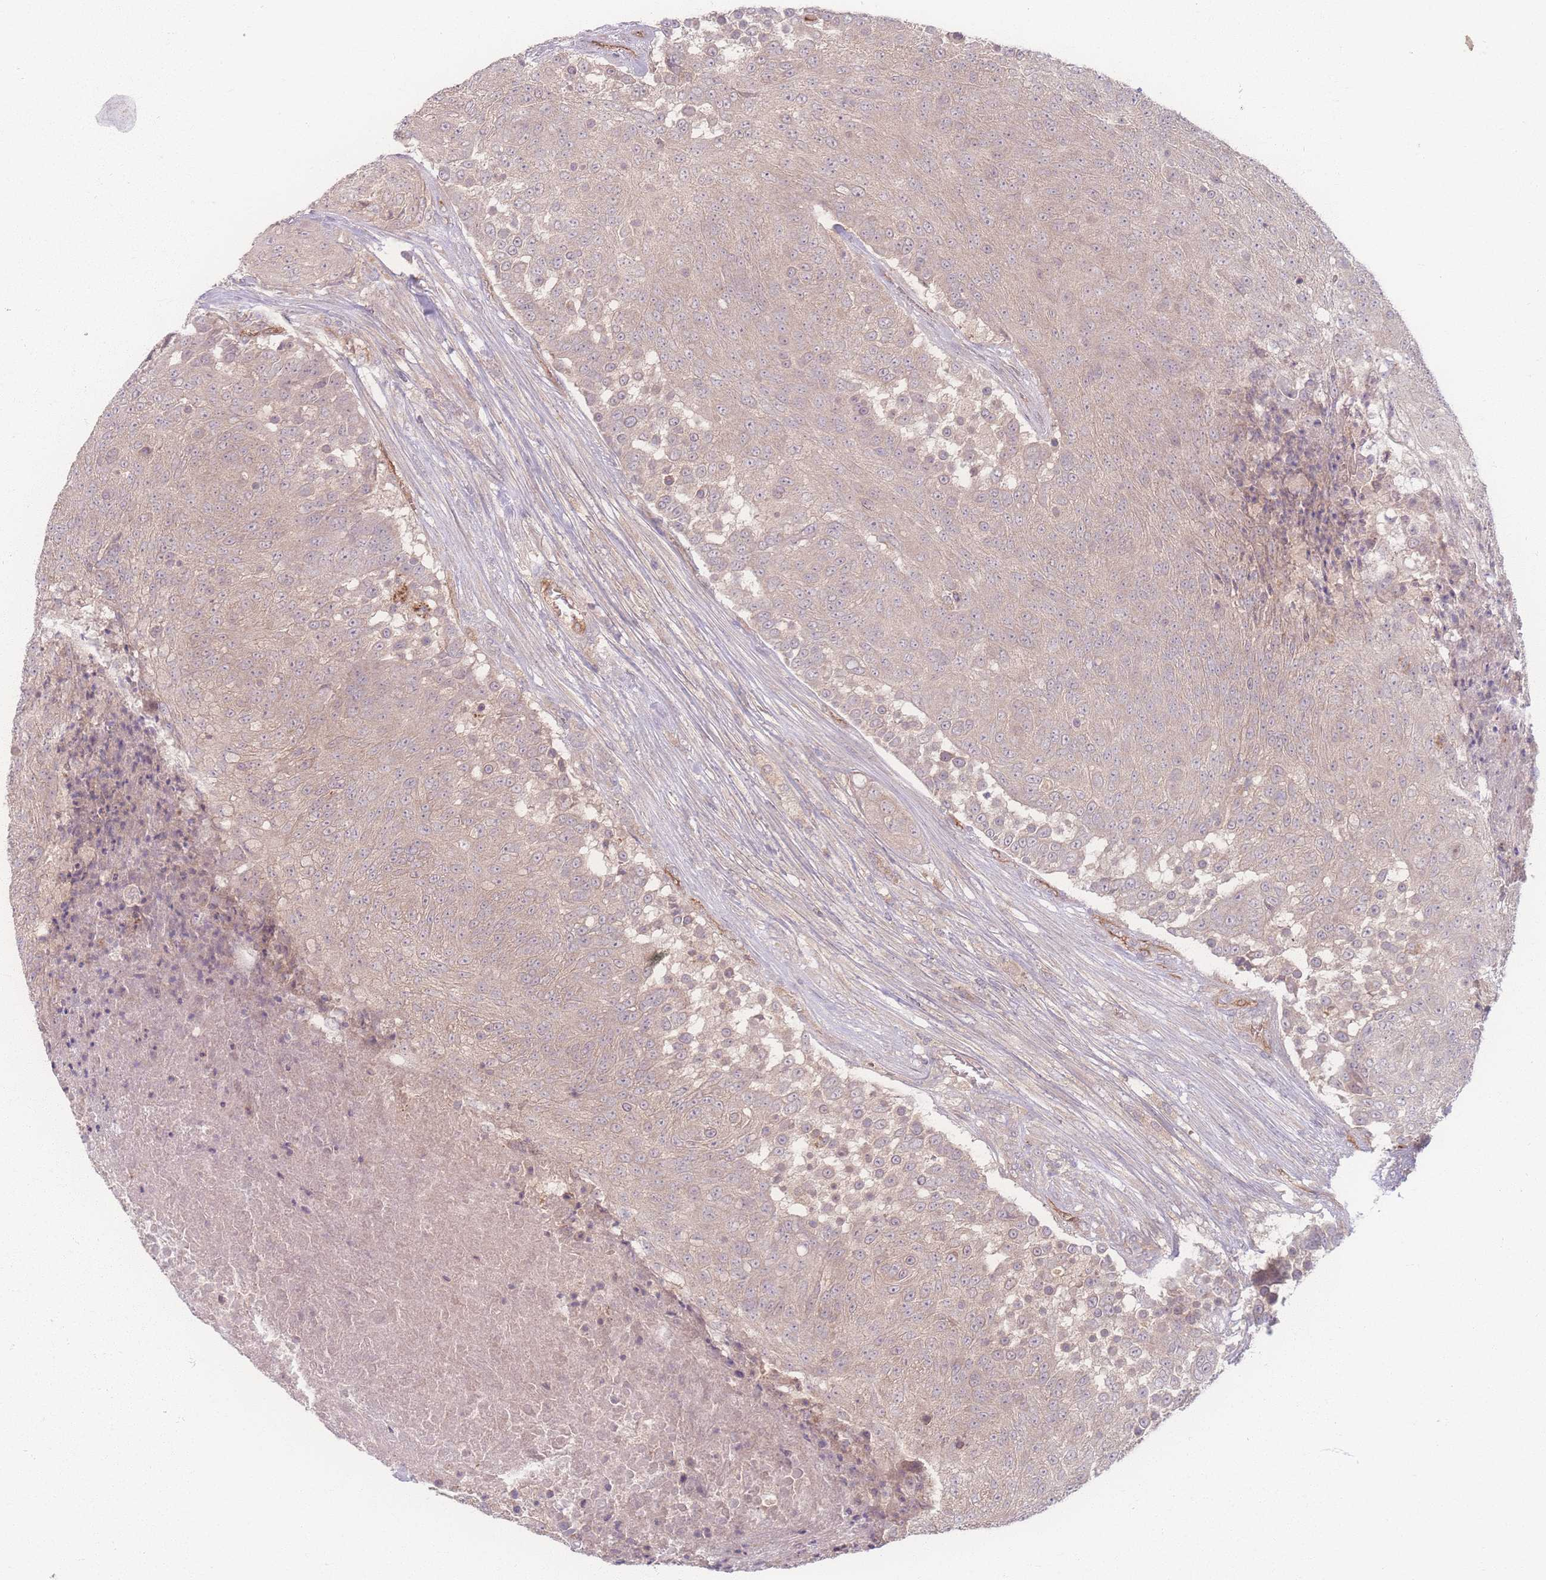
{"staining": {"intensity": "weak", "quantity": ">75%", "location": "cytoplasmic/membranous"}, "tissue": "urothelial cancer", "cell_type": "Tumor cells", "image_type": "cancer", "snomed": [{"axis": "morphology", "description": "Urothelial carcinoma, High grade"}, {"axis": "topography", "description": "Urinary bladder"}], "caption": "This is a histology image of immunohistochemistry (IHC) staining of urothelial carcinoma (high-grade), which shows weak staining in the cytoplasmic/membranous of tumor cells.", "gene": "INSR", "patient": {"sex": "female", "age": 63}}